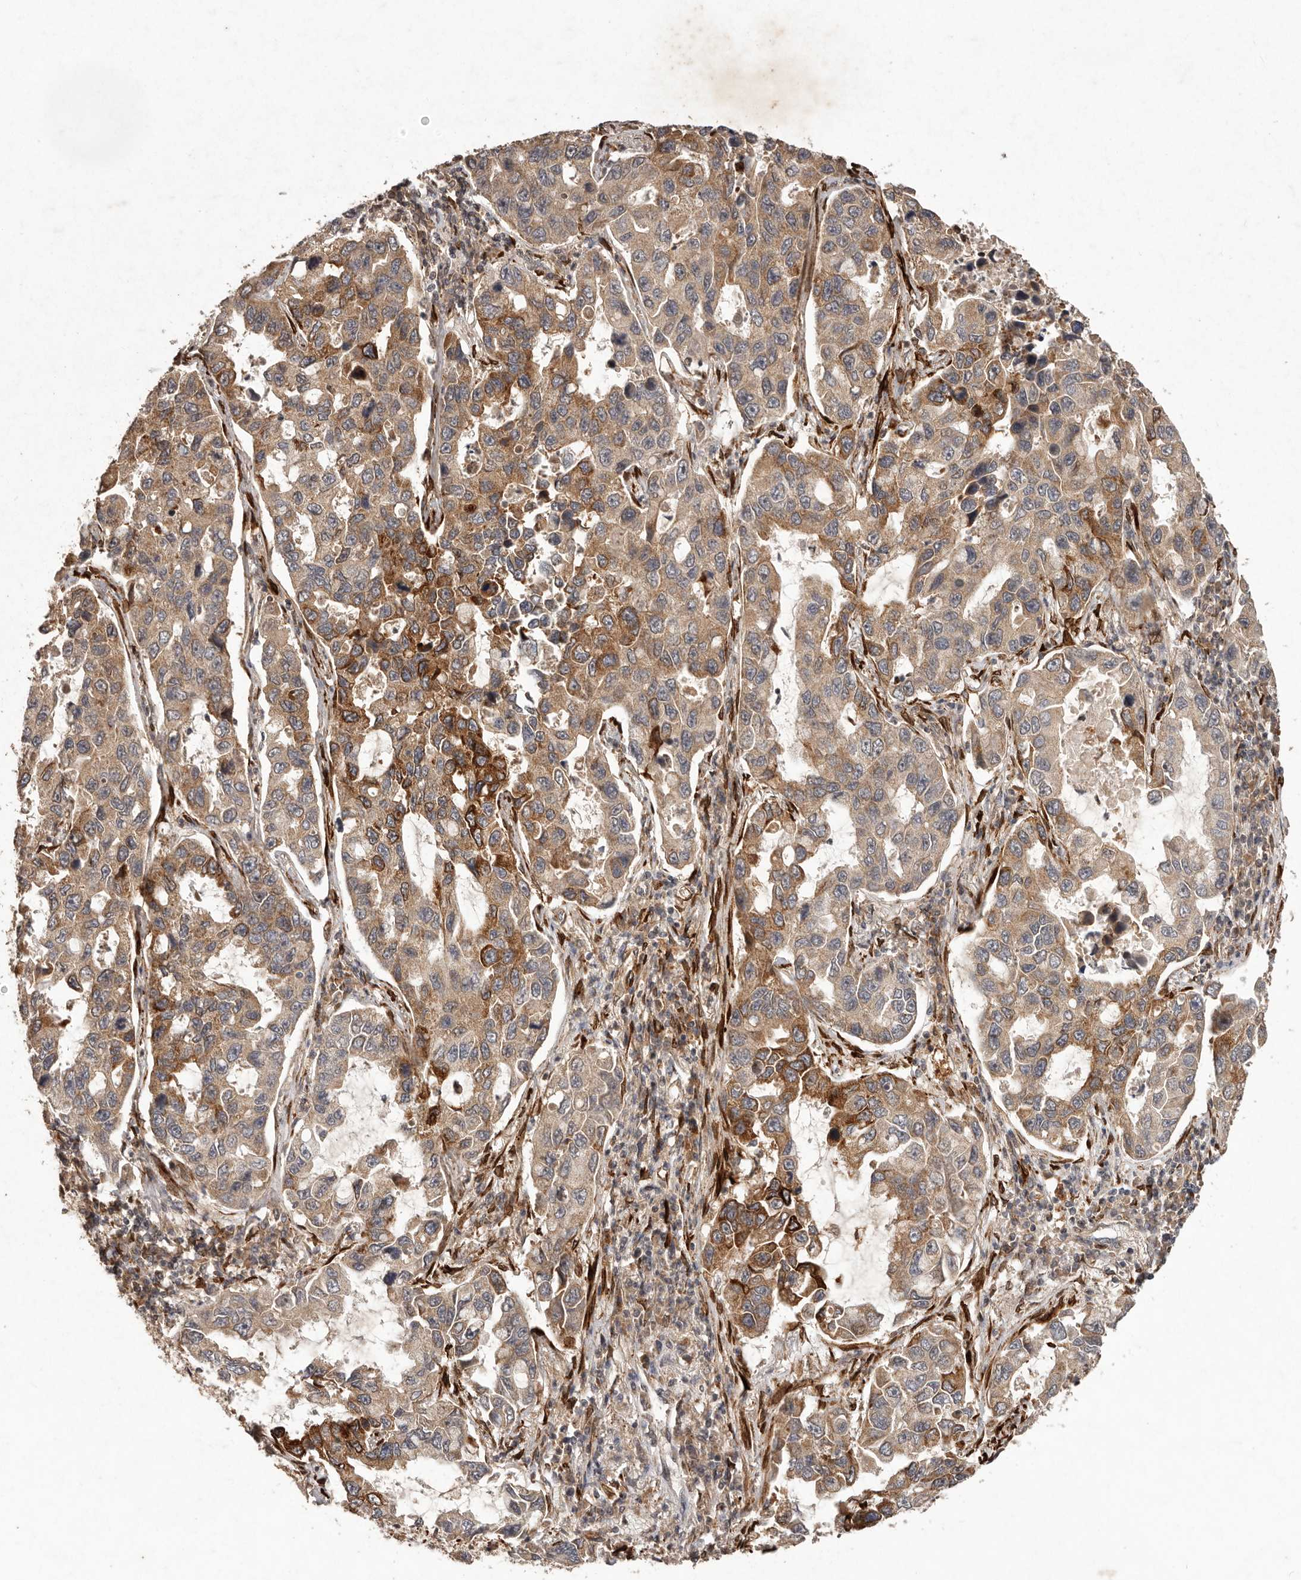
{"staining": {"intensity": "moderate", "quantity": ">75%", "location": "cytoplasmic/membranous"}, "tissue": "lung cancer", "cell_type": "Tumor cells", "image_type": "cancer", "snomed": [{"axis": "morphology", "description": "Adenocarcinoma, NOS"}, {"axis": "topography", "description": "Lung"}], "caption": "Protein staining exhibits moderate cytoplasmic/membranous expression in approximately >75% of tumor cells in lung cancer. (Brightfield microscopy of DAB IHC at high magnification).", "gene": "PLOD2", "patient": {"sex": "male", "age": 64}}